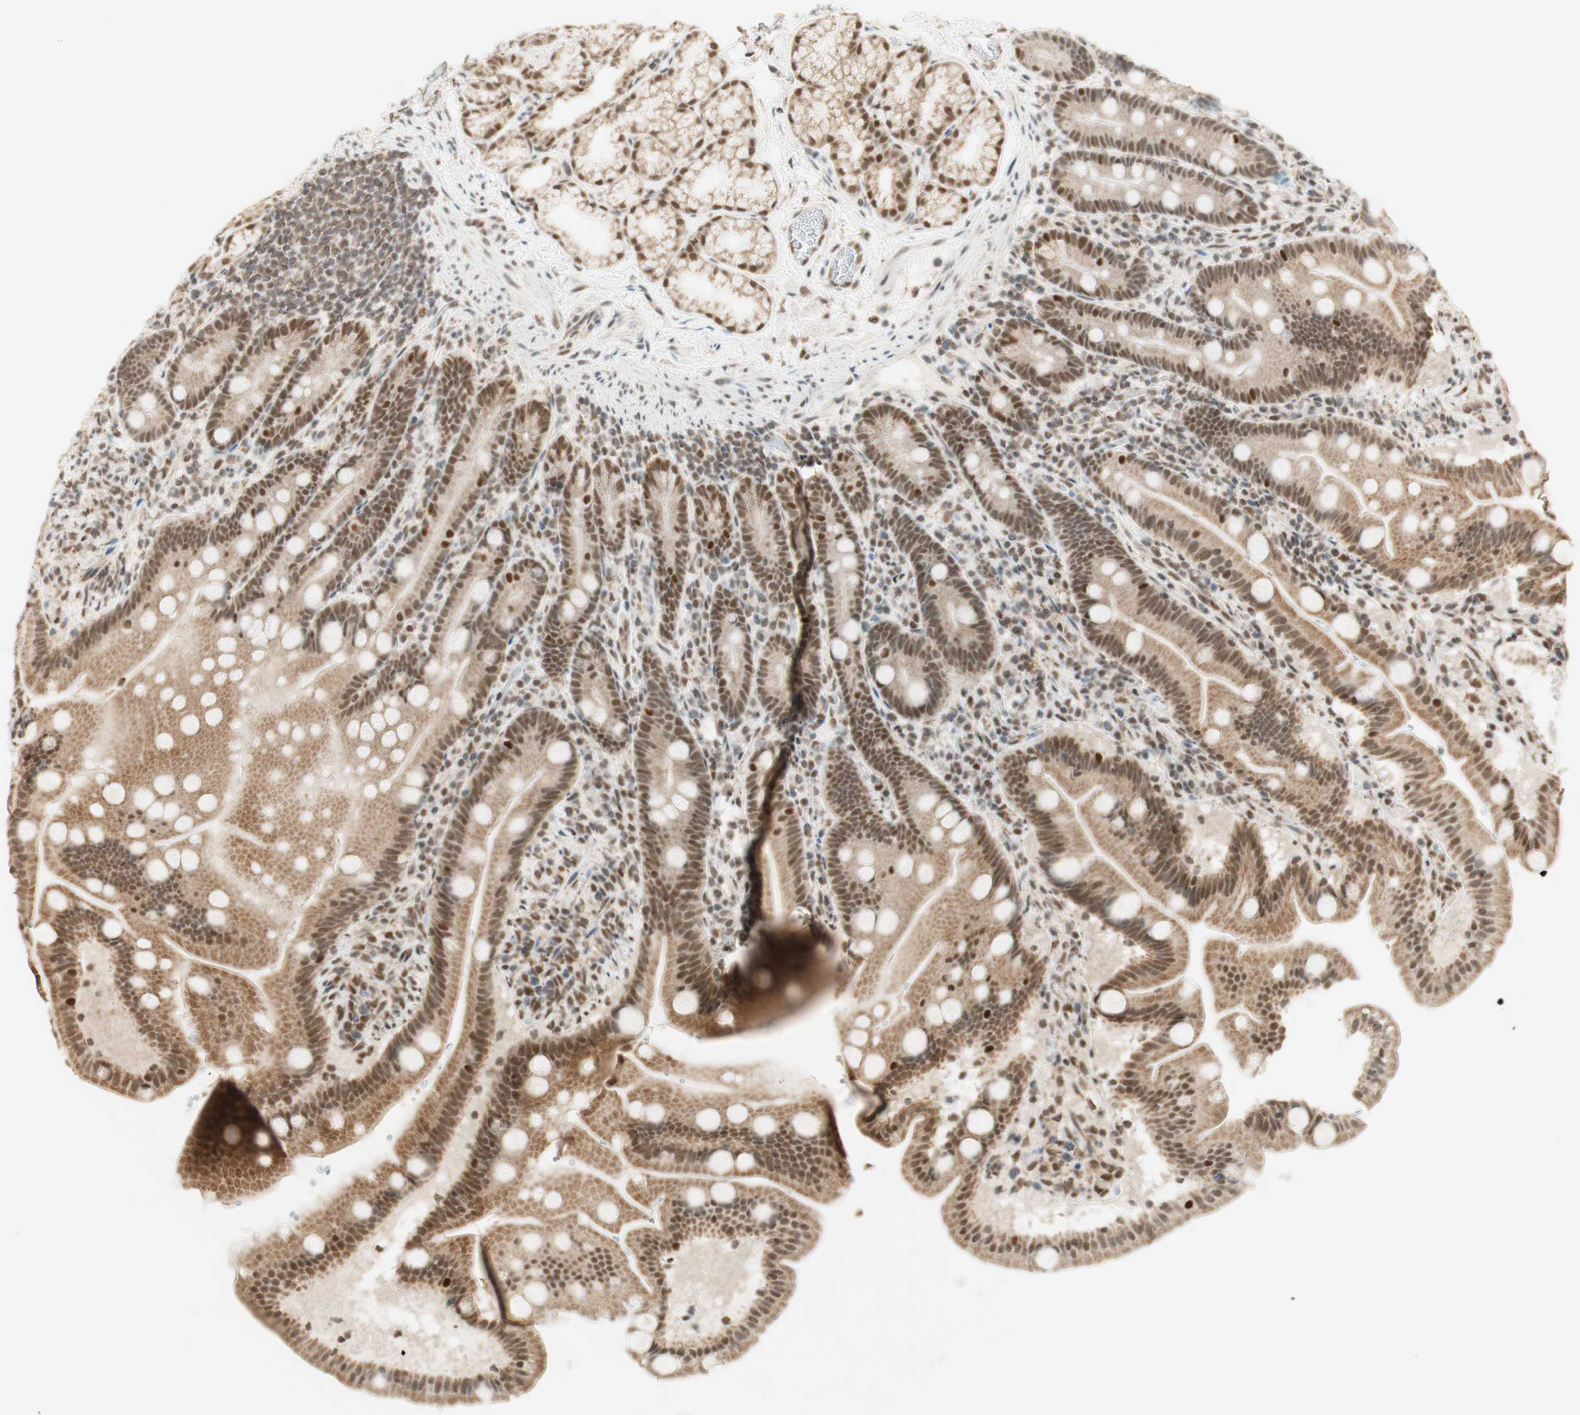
{"staining": {"intensity": "moderate", "quantity": ">75%", "location": "cytoplasmic/membranous,nuclear"}, "tissue": "duodenum", "cell_type": "Glandular cells", "image_type": "normal", "snomed": [{"axis": "morphology", "description": "Normal tissue, NOS"}, {"axis": "topography", "description": "Duodenum"}], "caption": "Brown immunohistochemical staining in normal duodenum displays moderate cytoplasmic/membranous,nuclear expression in approximately >75% of glandular cells. The staining was performed using DAB (3,3'-diaminobenzidine), with brown indicating positive protein expression. Nuclei are stained blue with hematoxylin.", "gene": "ZNF782", "patient": {"sex": "male", "age": 54}}